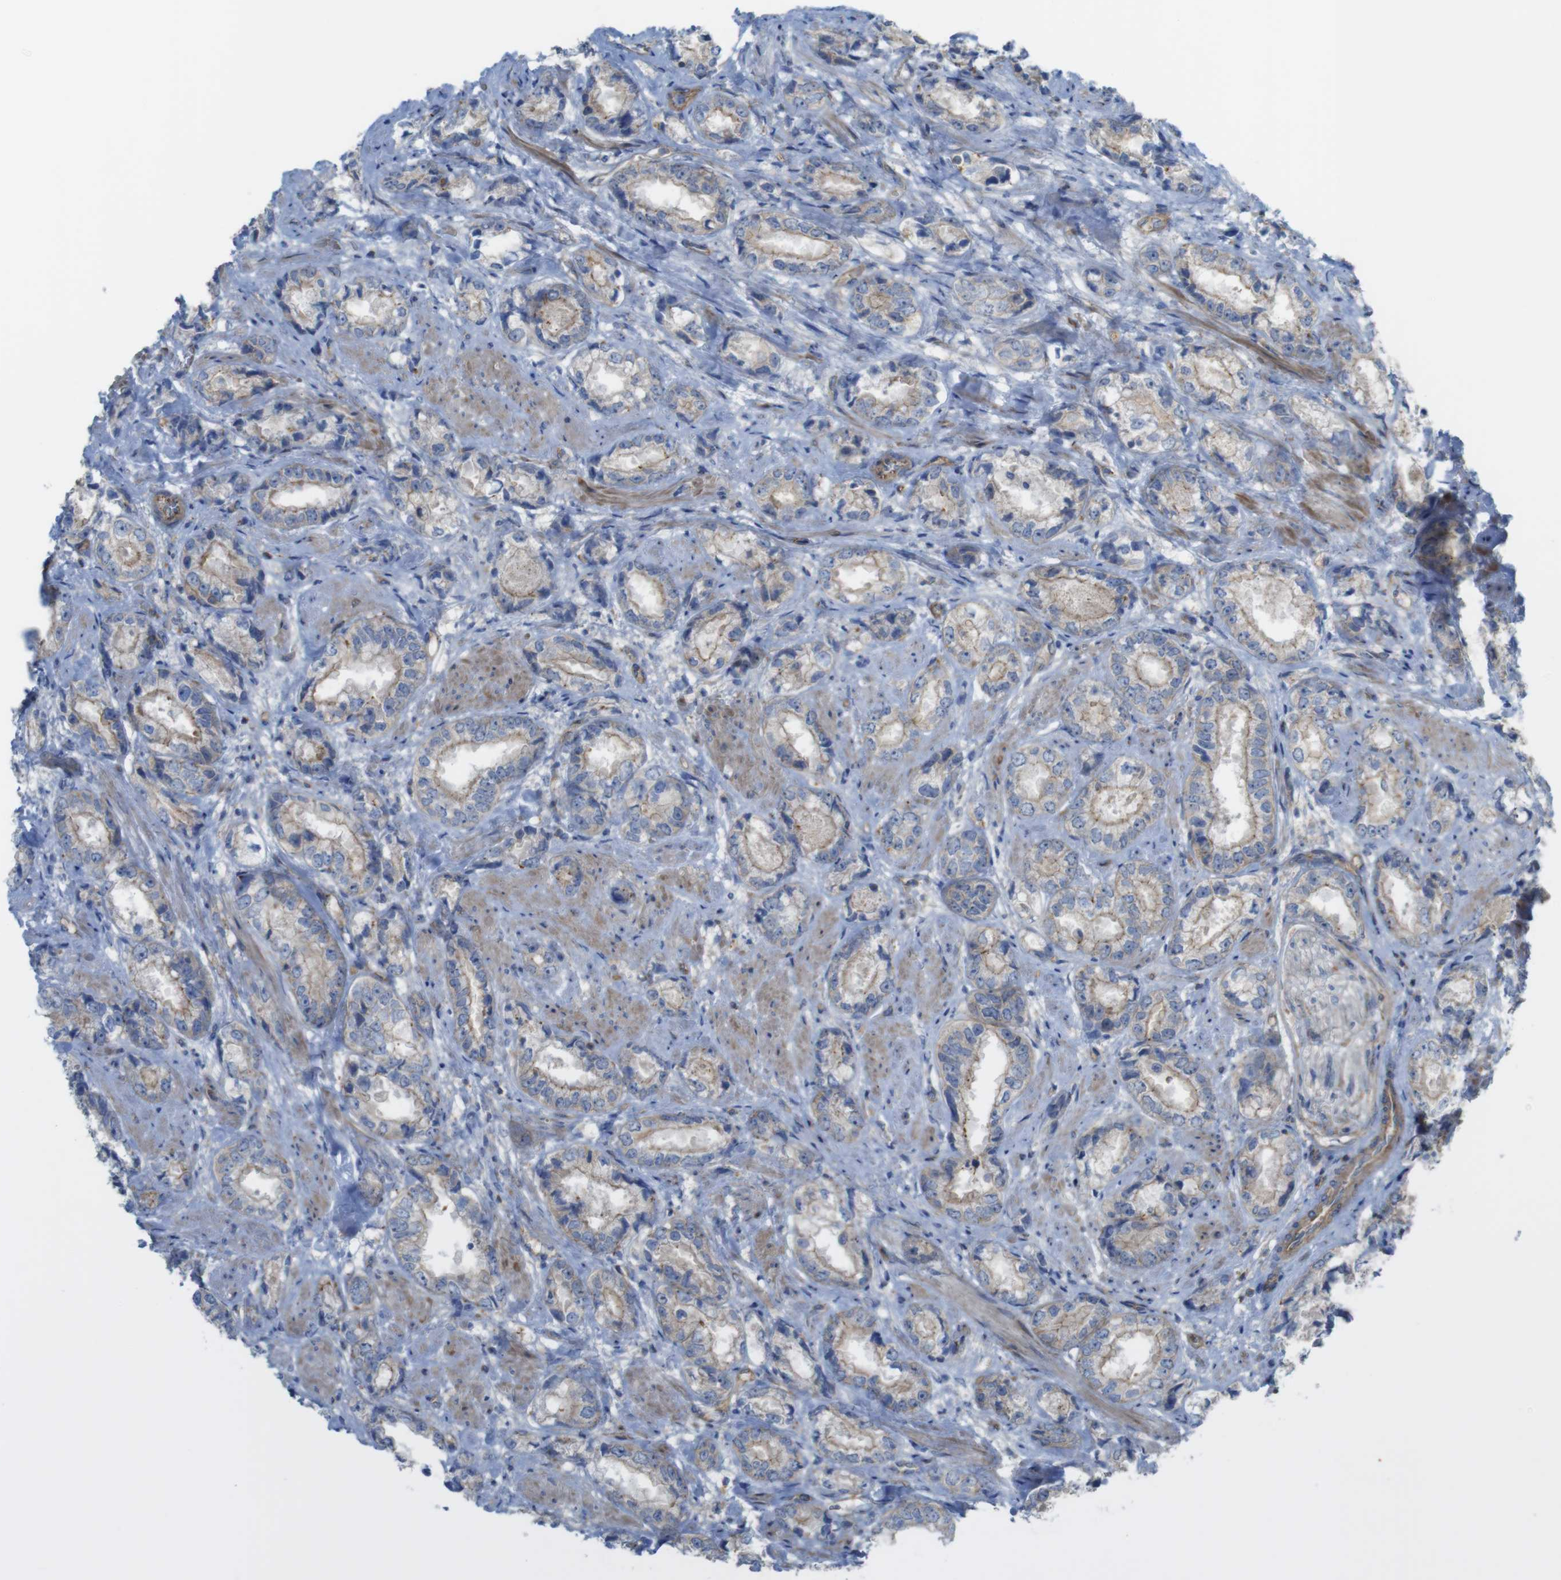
{"staining": {"intensity": "weak", "quantity": "25%-75%", "location": "cytoplasmic/membranous"}, "tissue": "prostate cancer", "cell_type": "Tumor cells", "image_type": "cancer", "snomed": [{"axis": "morphology", "description": "Adenocarcinoma, High grade"}, {"axis": "topography", "description": "Prostate"}], "caption": "This is a micrograph of immunohistochemistry staining of prostate cancer, which shows weak expression in the cytoplasmic/membranous of tumor cells.", "gene": "PREX2", "patient": {"sex": "male", "age": 61}}